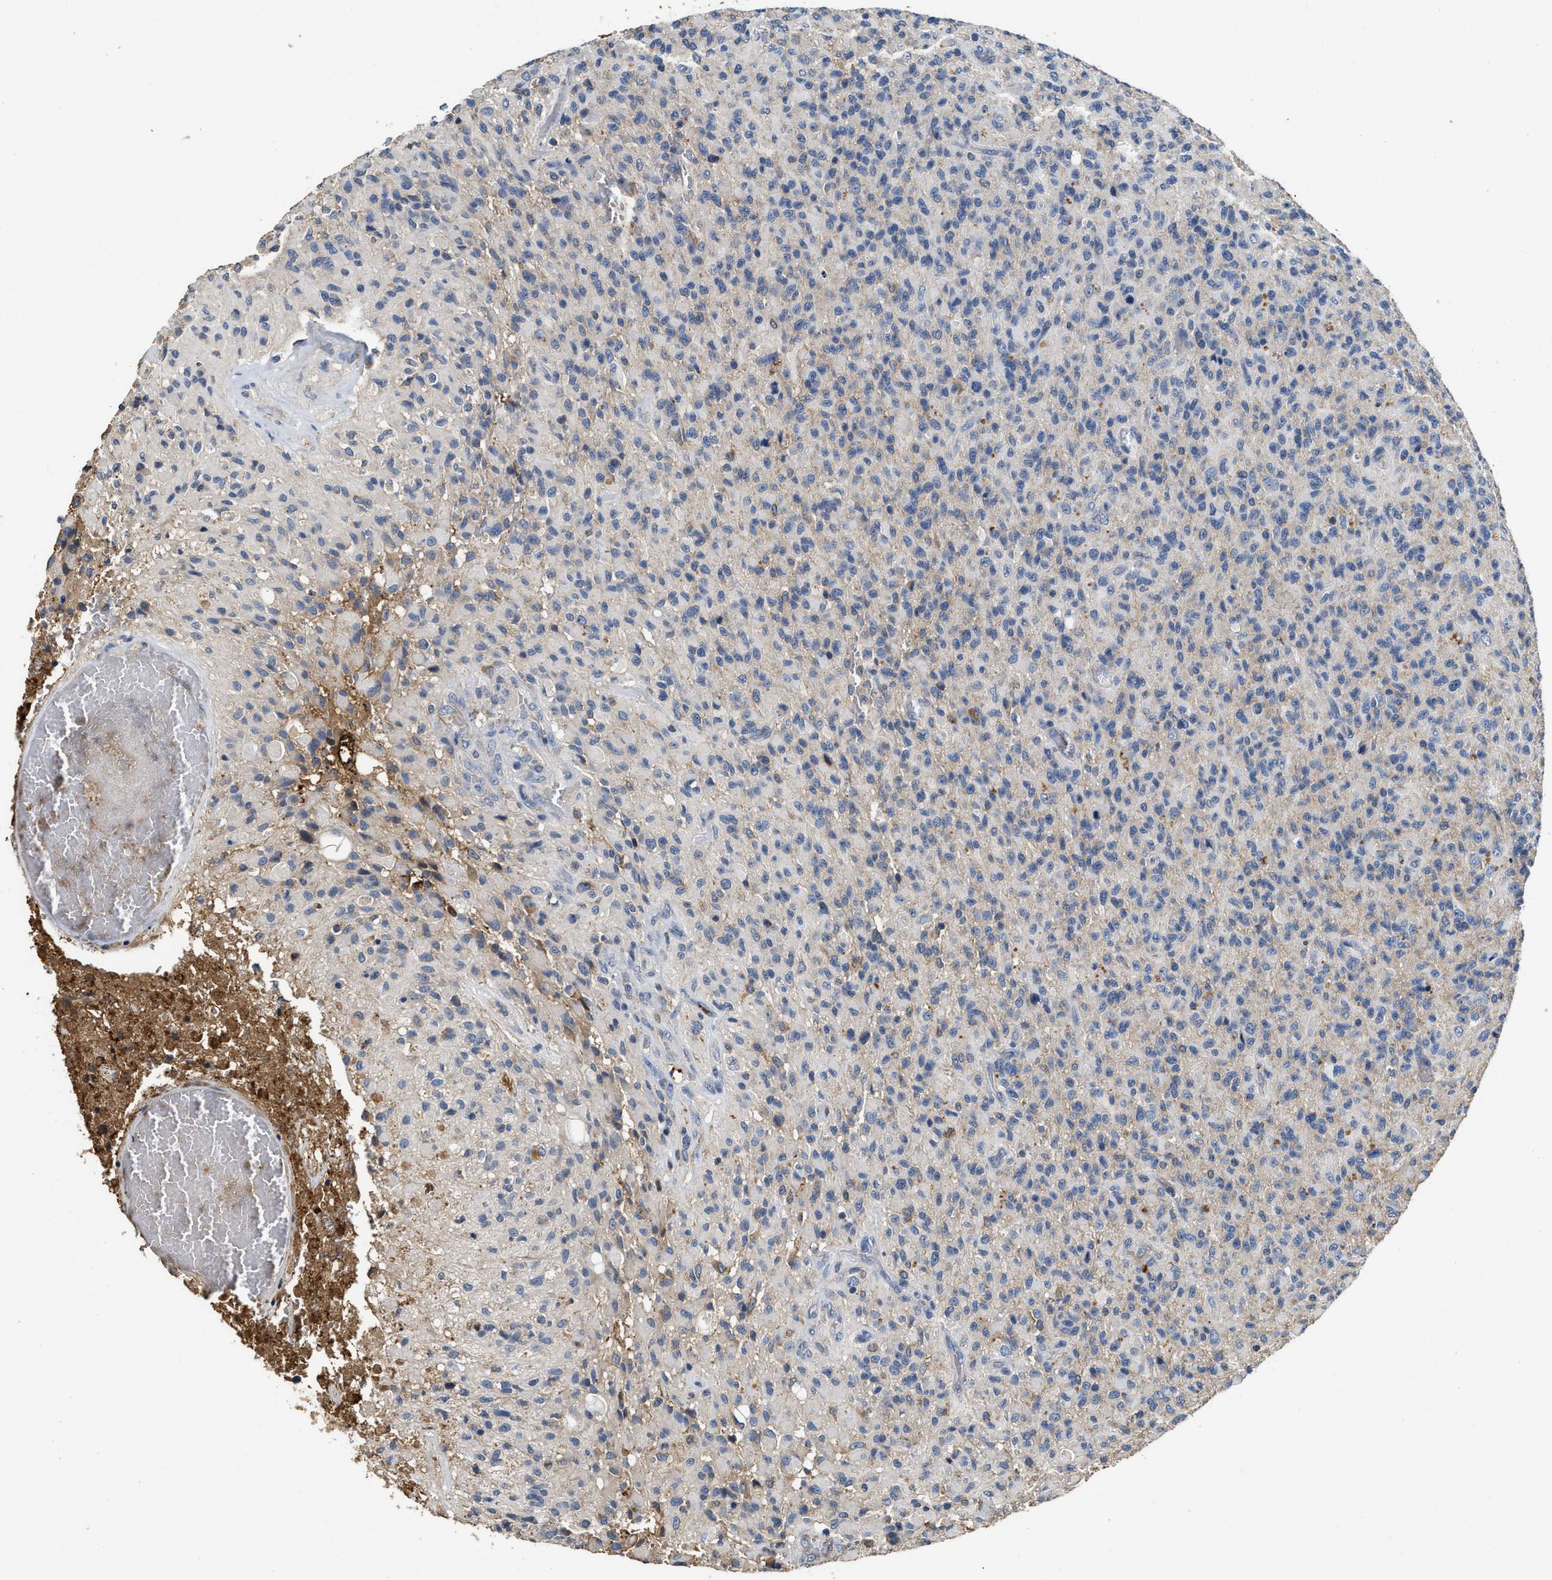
{"staining": {"intensity": "weak", "quantity": "<25%", "location": "cytoplasmic/membranous"}, "tissue": "glioma", "cell_type": "Tumor cells", "image_type": "cancer", "snomed": [{"axis": "morphology", "description": "Glioma, malignant, High grade"}, {"axis": "topography", "description": "Brain"}], "caption": "IHC of glioma reveals no expression in tumor cells.", "gene": "C3", "patient": {"sex": "male", "age": 71}}